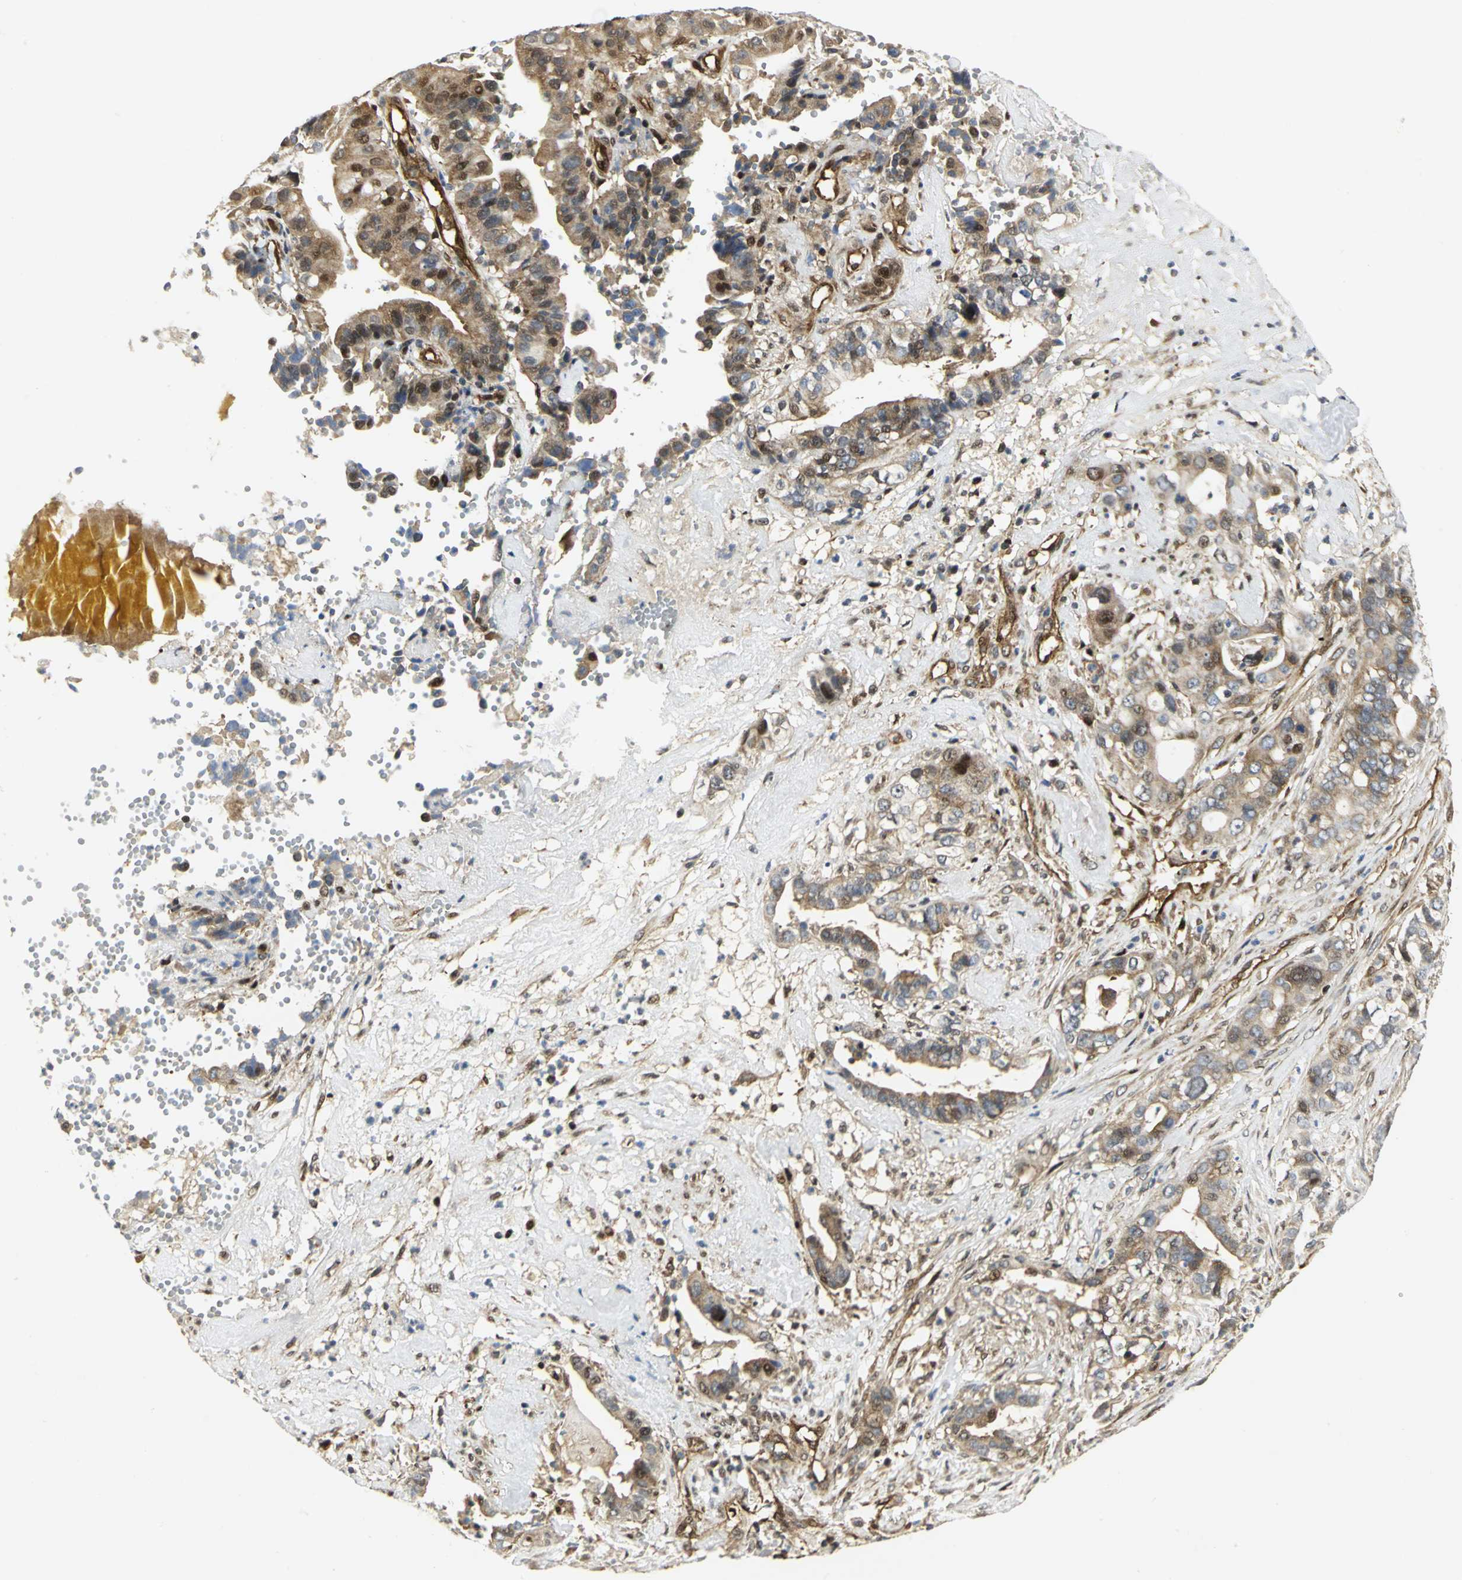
{"staining": {"intensity": "moderate", "quantity": ">75%", "location": "cytoplasmic/membranous,nuclear"}, "tissue": "liver cancer", "cell_type": "Tumor cells", "image_type": "cancer", "snomed": [{"axis": "morphology", "description": "Cholangiocarcinoma"}, {"axis": "topography", "description": "Liver"}], "caption": "Immunohistochemical staining of liver cholangiocarcinoma demonstrates medium levels of moderate cytoplasmic/membranous and nuclear staining in about >75% of tumor cells. (DAB (3,3'-diaminobenzidine) IHC with brightfield microscopy, high magnification).", "gene": "EEA1", "patient": {"sex": "female", "age": 61}}